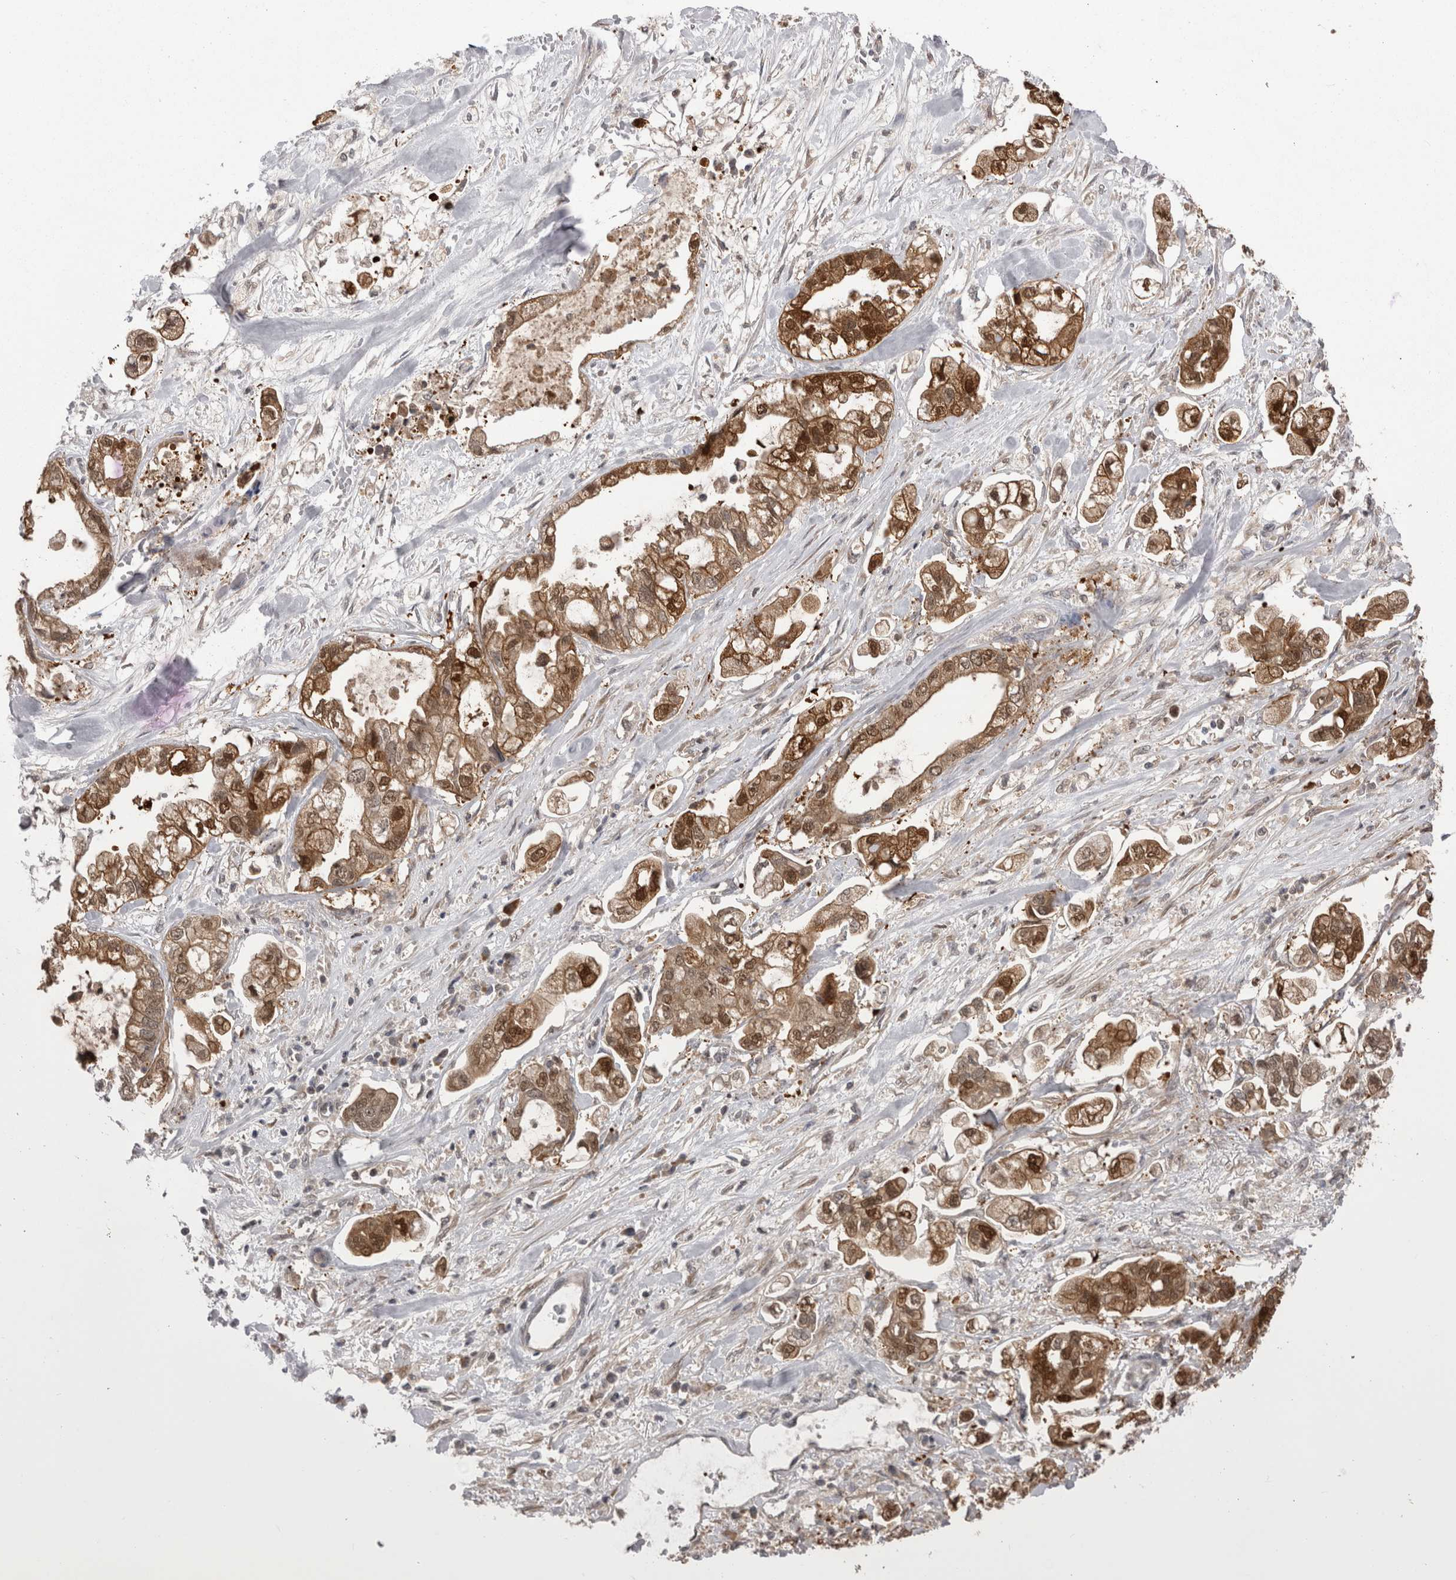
{"staining": {"intensity": "moderate", "quantity": ">75%", "location": "cytoplasmic/membranous,nuclear"}, "tissue": "stomach cancer", "cell_type": "Tumor cells", "image_type": "cancer", "snomed": [{"axis": "morphology", "description": "Normal tissue, NOS"}, {"axis": "morphology", "description": "Adenocarcinoma, NOS"}, {"axis": "topography", "description": "Stomach"}], "caption": "IHC staining of stomach cancer (adenocarcinoma), which shows medium levels of moderate cytoplasmic/membranous and nuclear expression in approximately >75% of tumor cells indicating moderate cytoplasmic/membranous and nuclear protein staining. The staining was performed using DAB (3,3'-diaminobenzidine) (brown) for protein detection and nuclei were counterstained in hematoxylin (blue).", "gene": "CHIC2", "patient": {"sex": "male", "age": 62}}